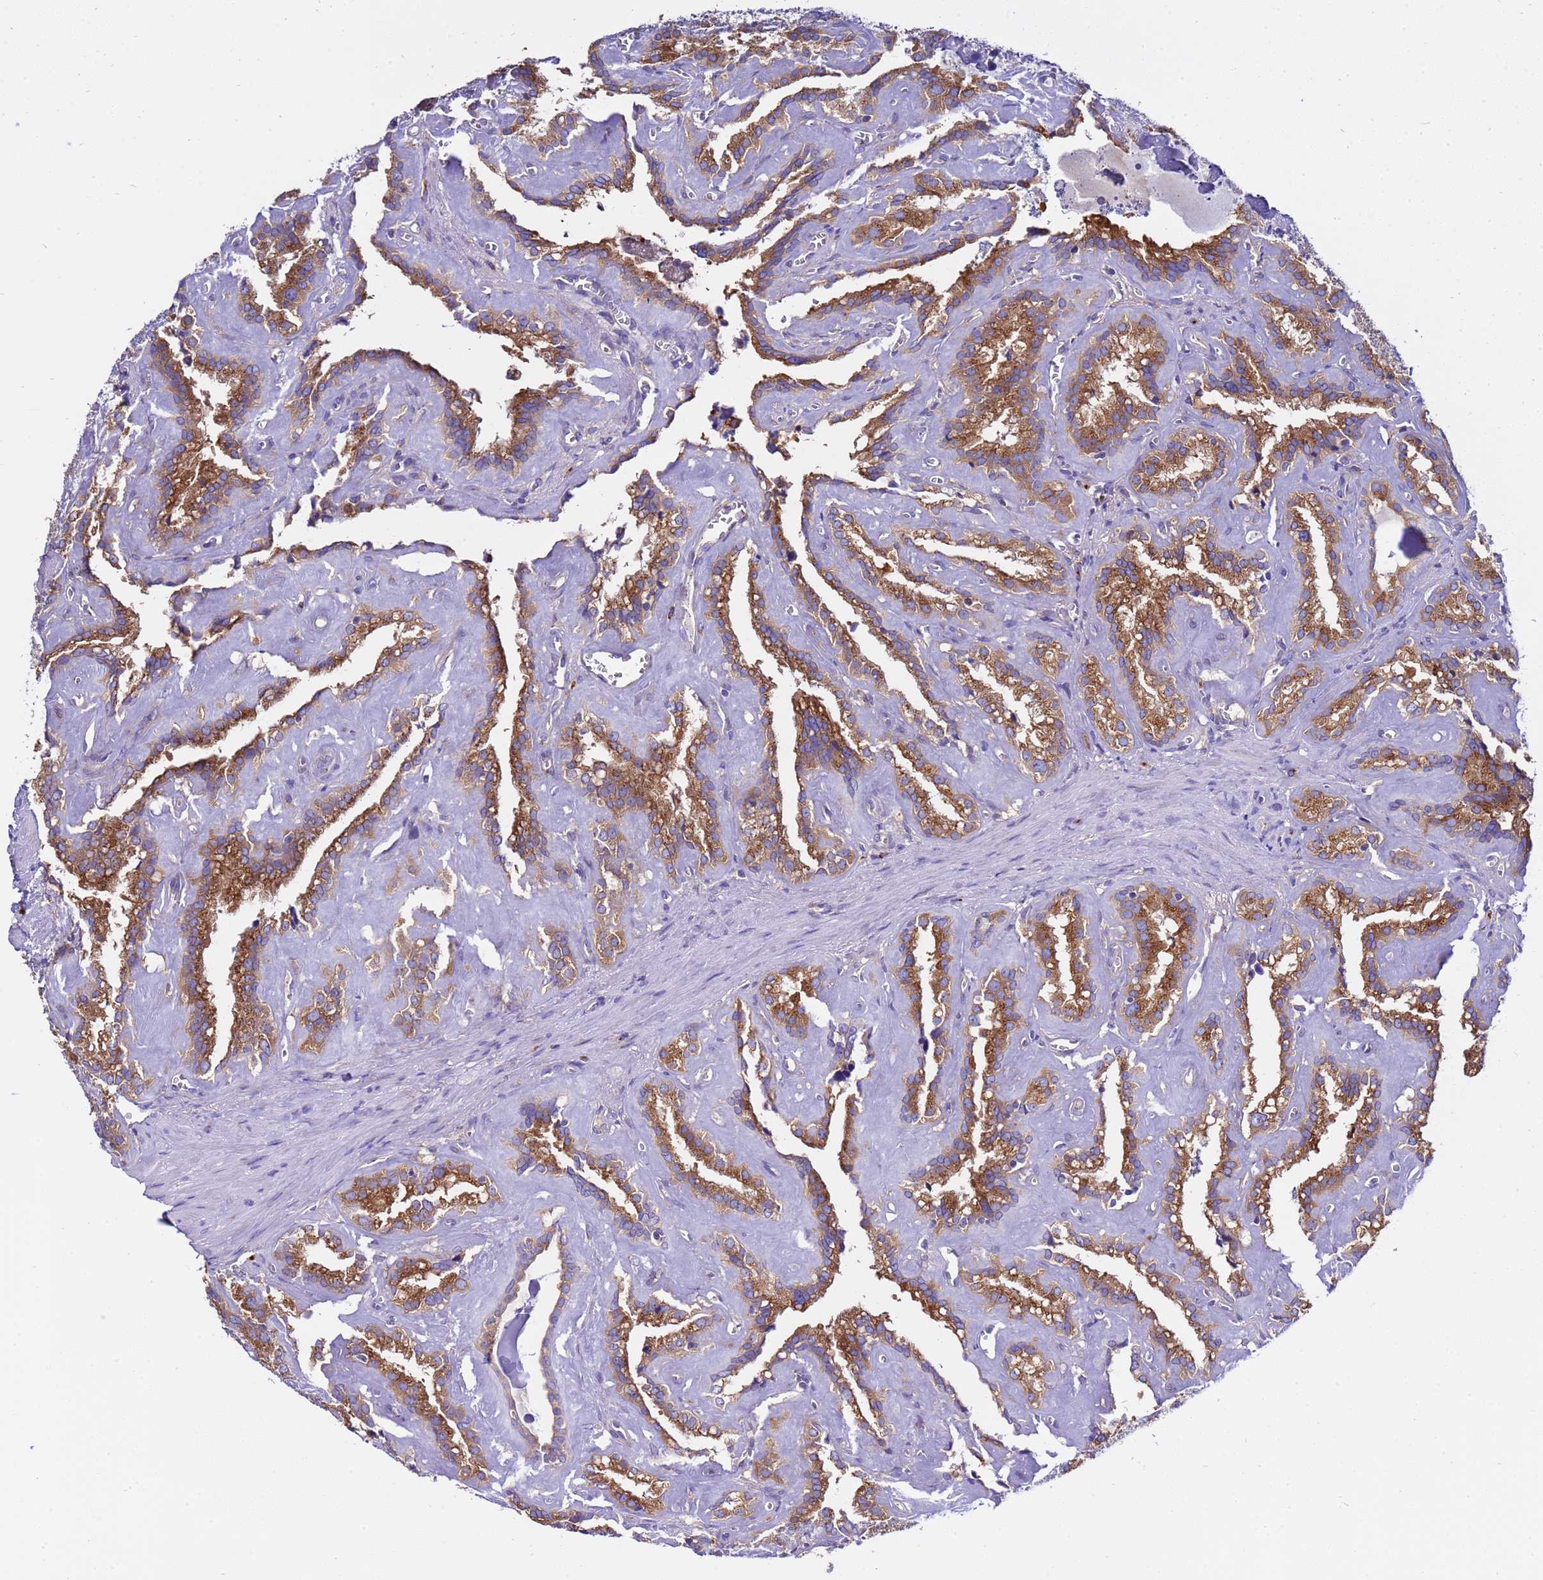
{"staining": {"intensity": "moderate", "quantity": ">75%", "location": "cytoplasmic/membranous"}, "tissue": "seminal vesicle", "cell_type": "Glandular cells", "image_type": "normal", "snomed": [{"axis": "morphology", "description": "Normal tissue, NOS"}, {"axis": "topography", "description": "Prostate"}, {"axis": "topography", "description": "Seminal veicle"}], "caption": "The image displays staining of unremarkable seminal vesicle, revealing moderate cytoplasmic/membranous protein staining (brown color) within glandular cells. Ihc stains the protein of interest in brown and the nuclei are stained blue.", "gene": "ANAPC1", "patient": {"sex": "male", "age": 59}}